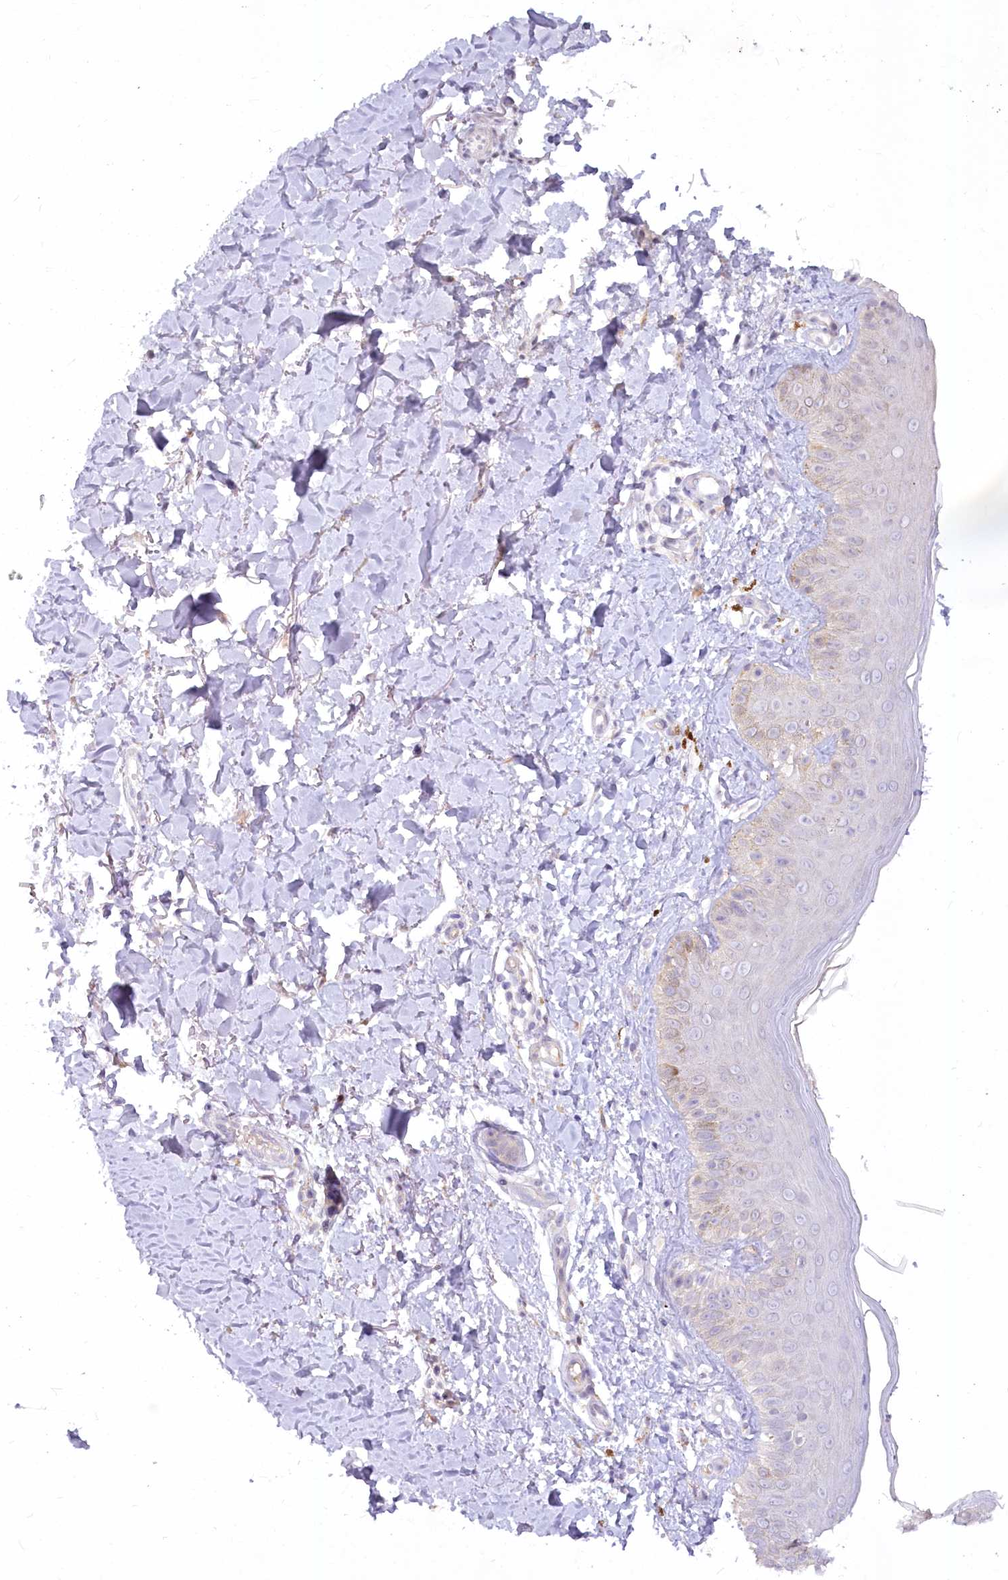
{"staining": {"intensity": "negative", "quantity": "none", "location": "none"}, "tissue": "skin", "cell_type": "Fibroblasts", "image_type": "normal", "snomed": [{"axis": "morphology", "description": "Normal tissue, NOS"}, {"axis": "topography", "description": "Skin"}], "caption": "Skin stained for a protein using IHC exhibits no positivity fibroblasts.", "gene": "EFHC2", "patient": {"sex": "male", "age": 52}}